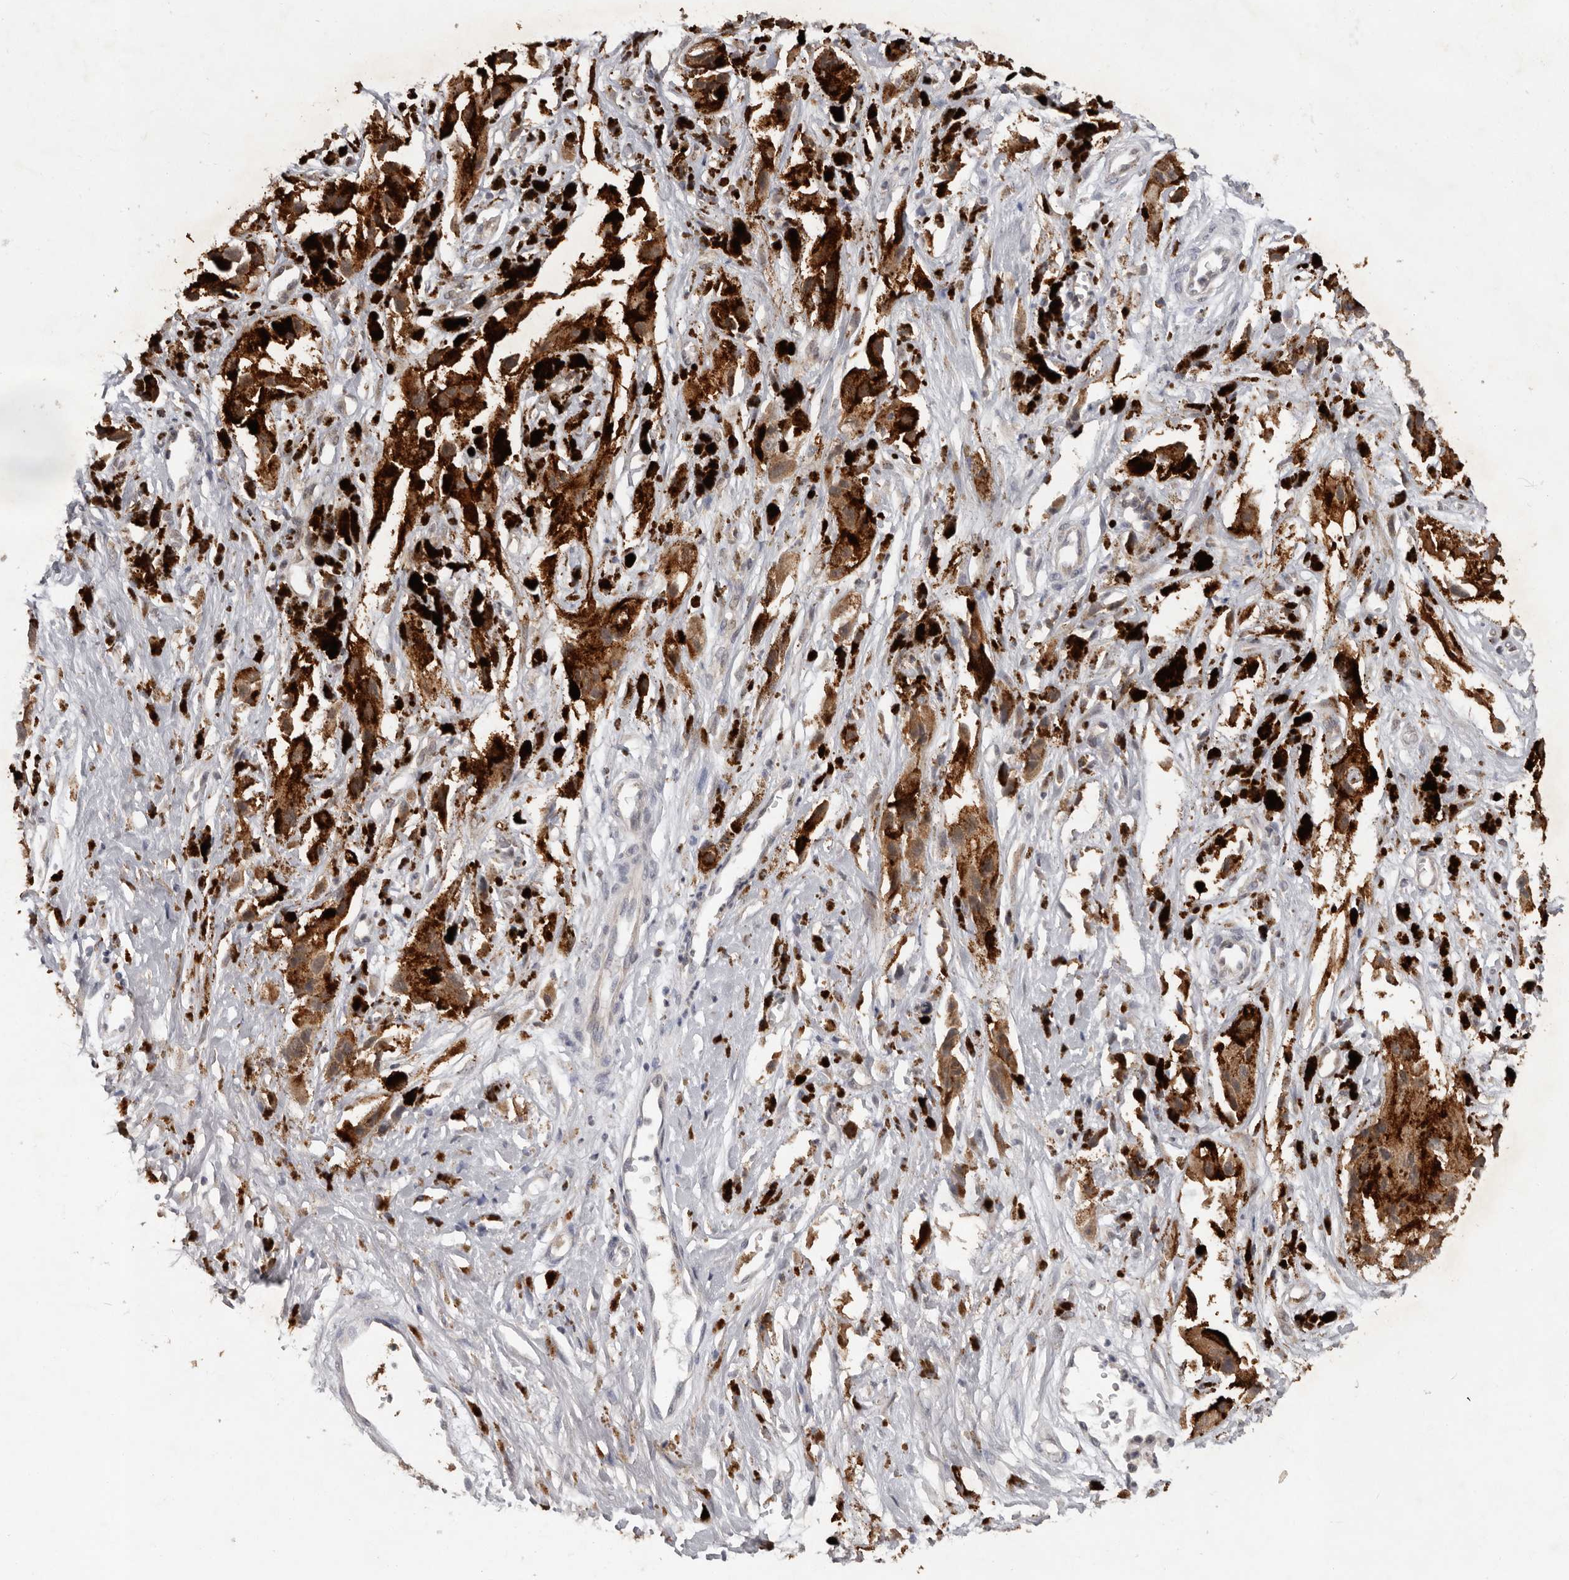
{"staining": {"intensity": "moderate", "quantity": ">75%", "location": "cytoplasmic/membranous"}, "tissue": "melanoma", "cell_type": "Tumor cells", "image_type": "cancer", "snomed": [{"axis": "morphology", "description": "Malignant melanoma, NOS"}, {"axis": "topography", "description": "Skin"}], "caption": "Melanoma stained with DAB (3,3'-diaminobenzidine) IHC exhibits medium levels of moderate cytoplasmic/membranous positivity in approximately >75% of tumor cells.", "gene": "MTF1", "patient": {"sex": "male", "age": 88}}